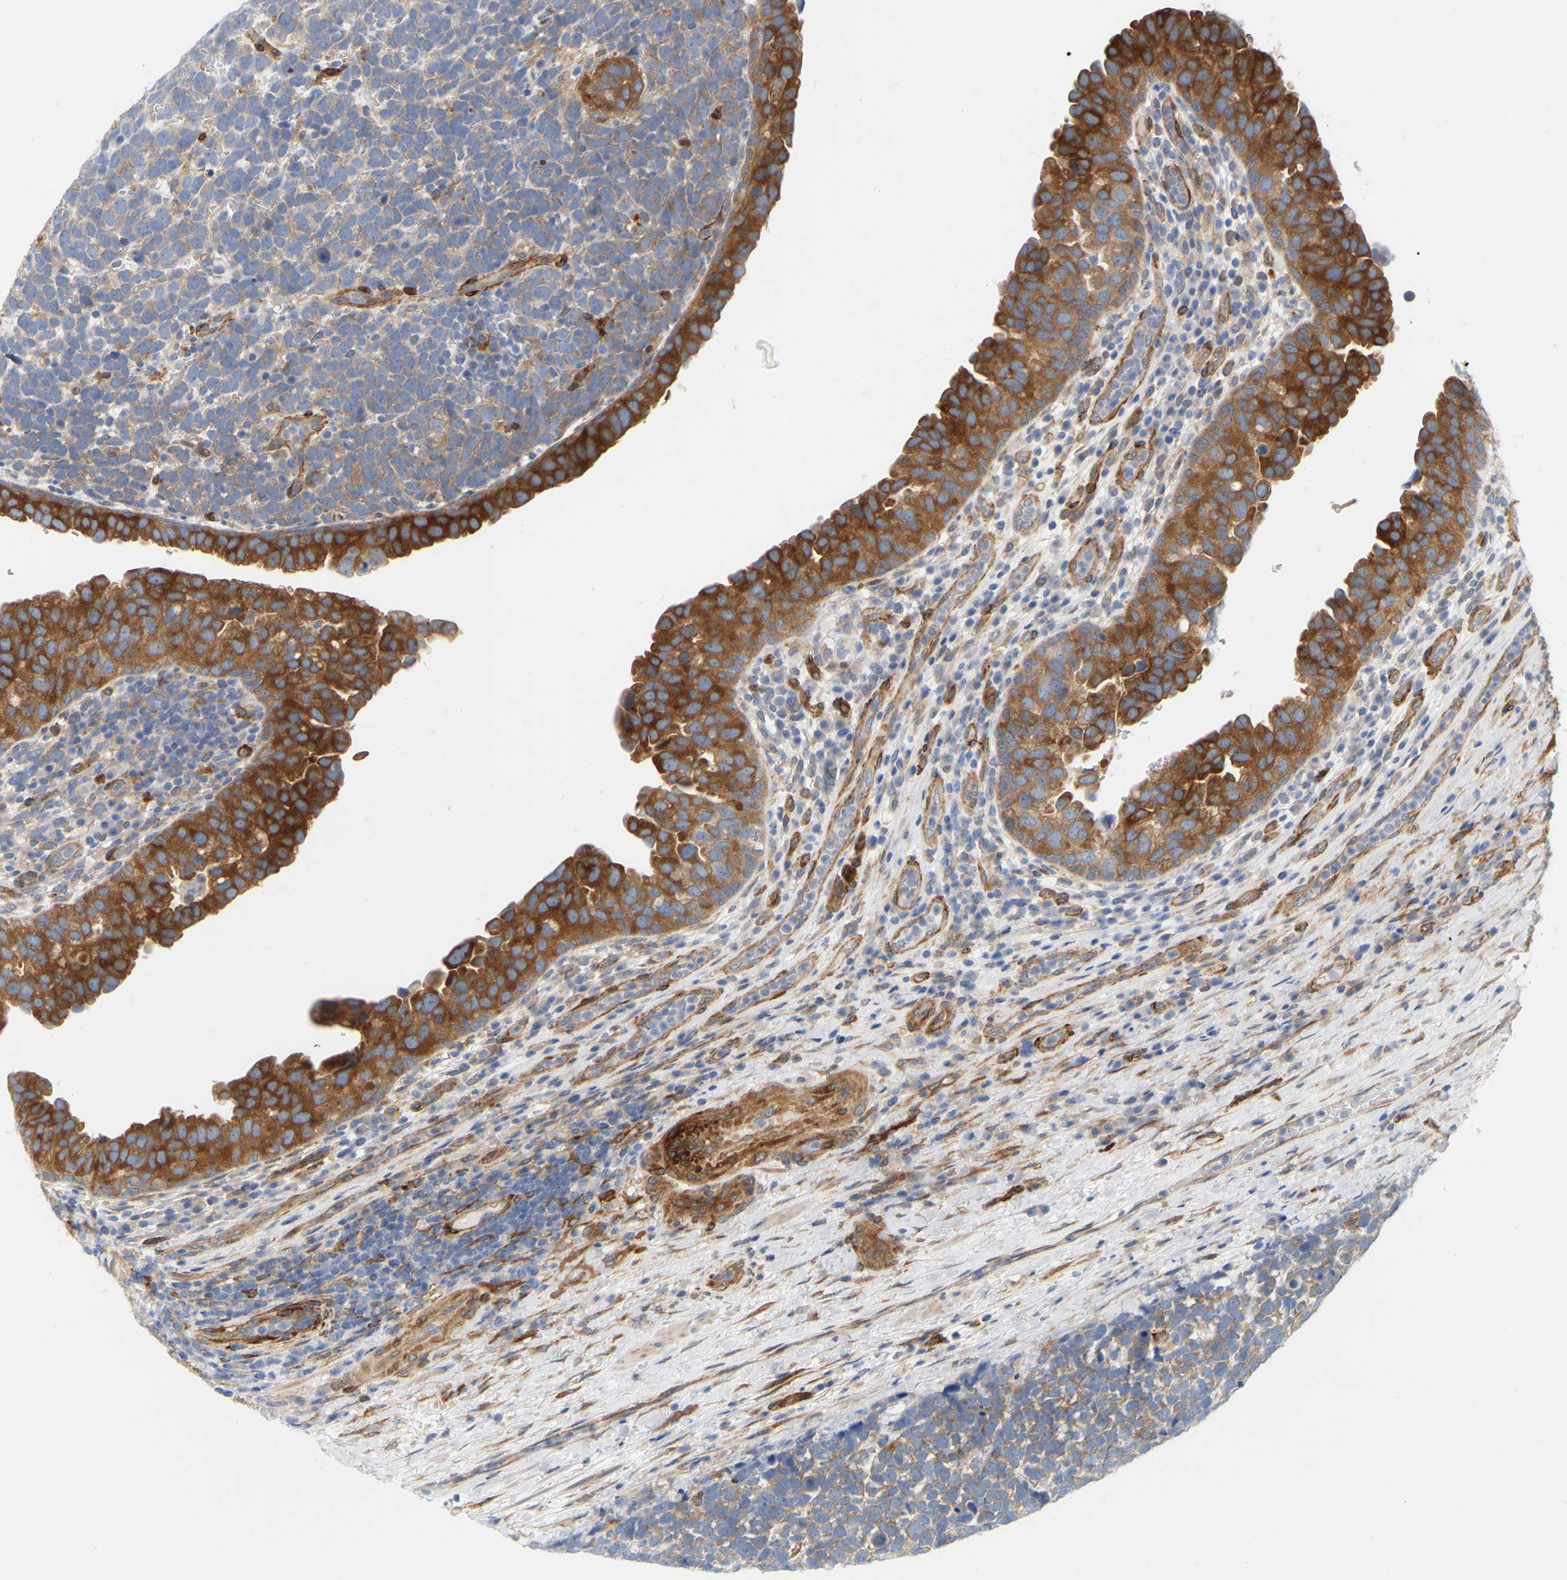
{"staining": {"intensity": "strong", "quantity": "<25%", "location": "cytoplasmic/membranous"}, "tissue": "urothelial cancer", "cell_type": "Tumor cells", "image_type": "cancer", "snomed": [{"axis": "morphology", "description": "Urothelial carcinoma, High grade"}, {"axis": "topography", "description": "Urinary bladder"}], "caption": "Immunohistochemistry photomicrograph of human urothelial cancer stained for a protein (brown), which reveals medium levels of strong cytoplasmic/membranous staining in about <25% of tumor cells.", "gene": "RAPH1", "patient": {"sex": "female", "age": 82}}